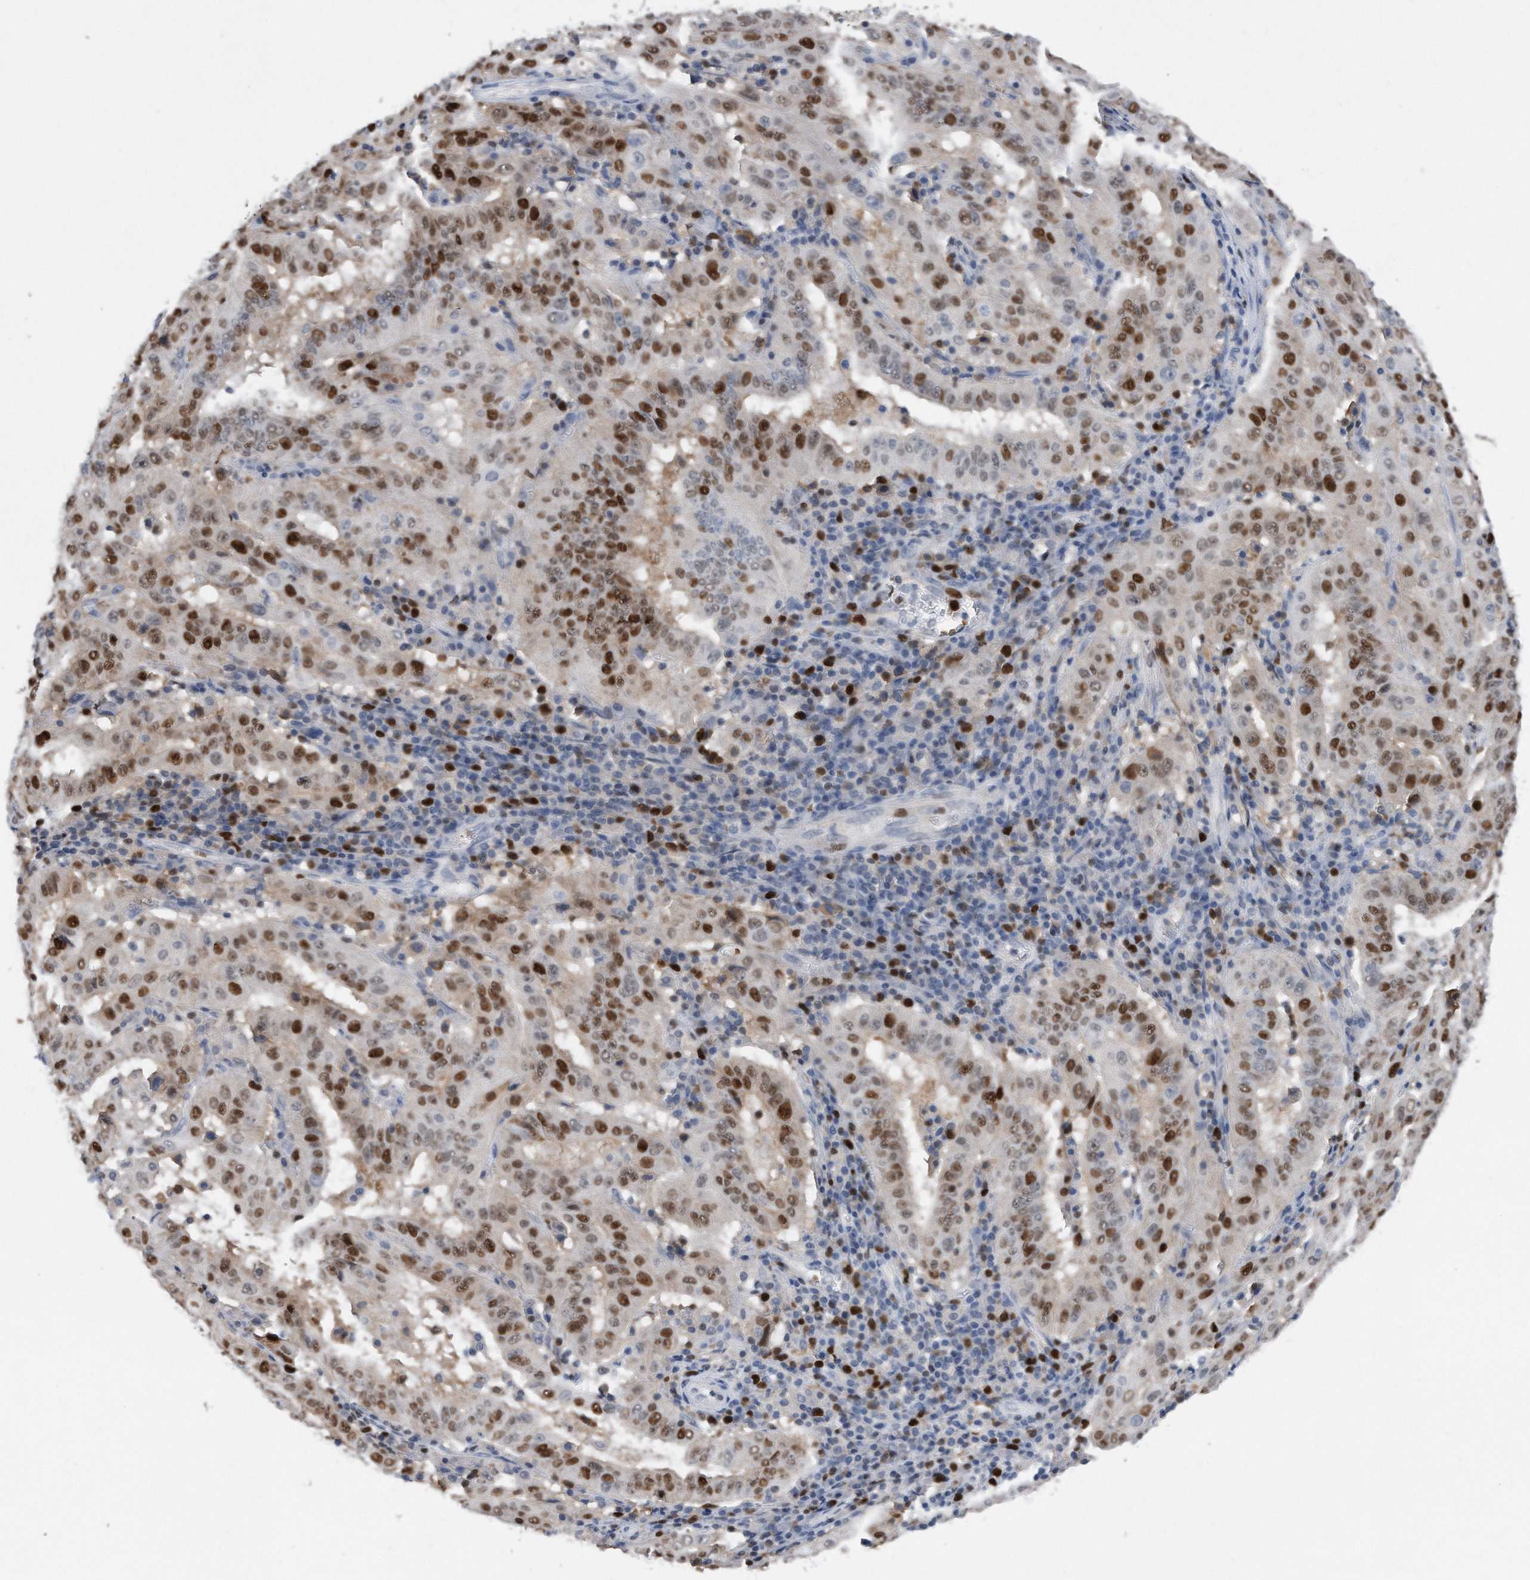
{"staining": {"intensity": "strong", "quantity": ">75%", "location": "nuclear"}, "tissue": "pancreatic cancer", "cell_type": "Tumor cells", "image_type": "cancer", "snomed": [{"axis": "morphology", "description": "Adenocarcinoma, NOS"}, {"axis": "topography", "description": "Pancreas"}], "caption": "Human adenocarcinoma (pancreatic) stained for a protein (brown) reveals strong nuclear positive staining in about >75% of tumor cells.", "gene": "PCNA", "patient": {"sex": "male", "age": 63}}